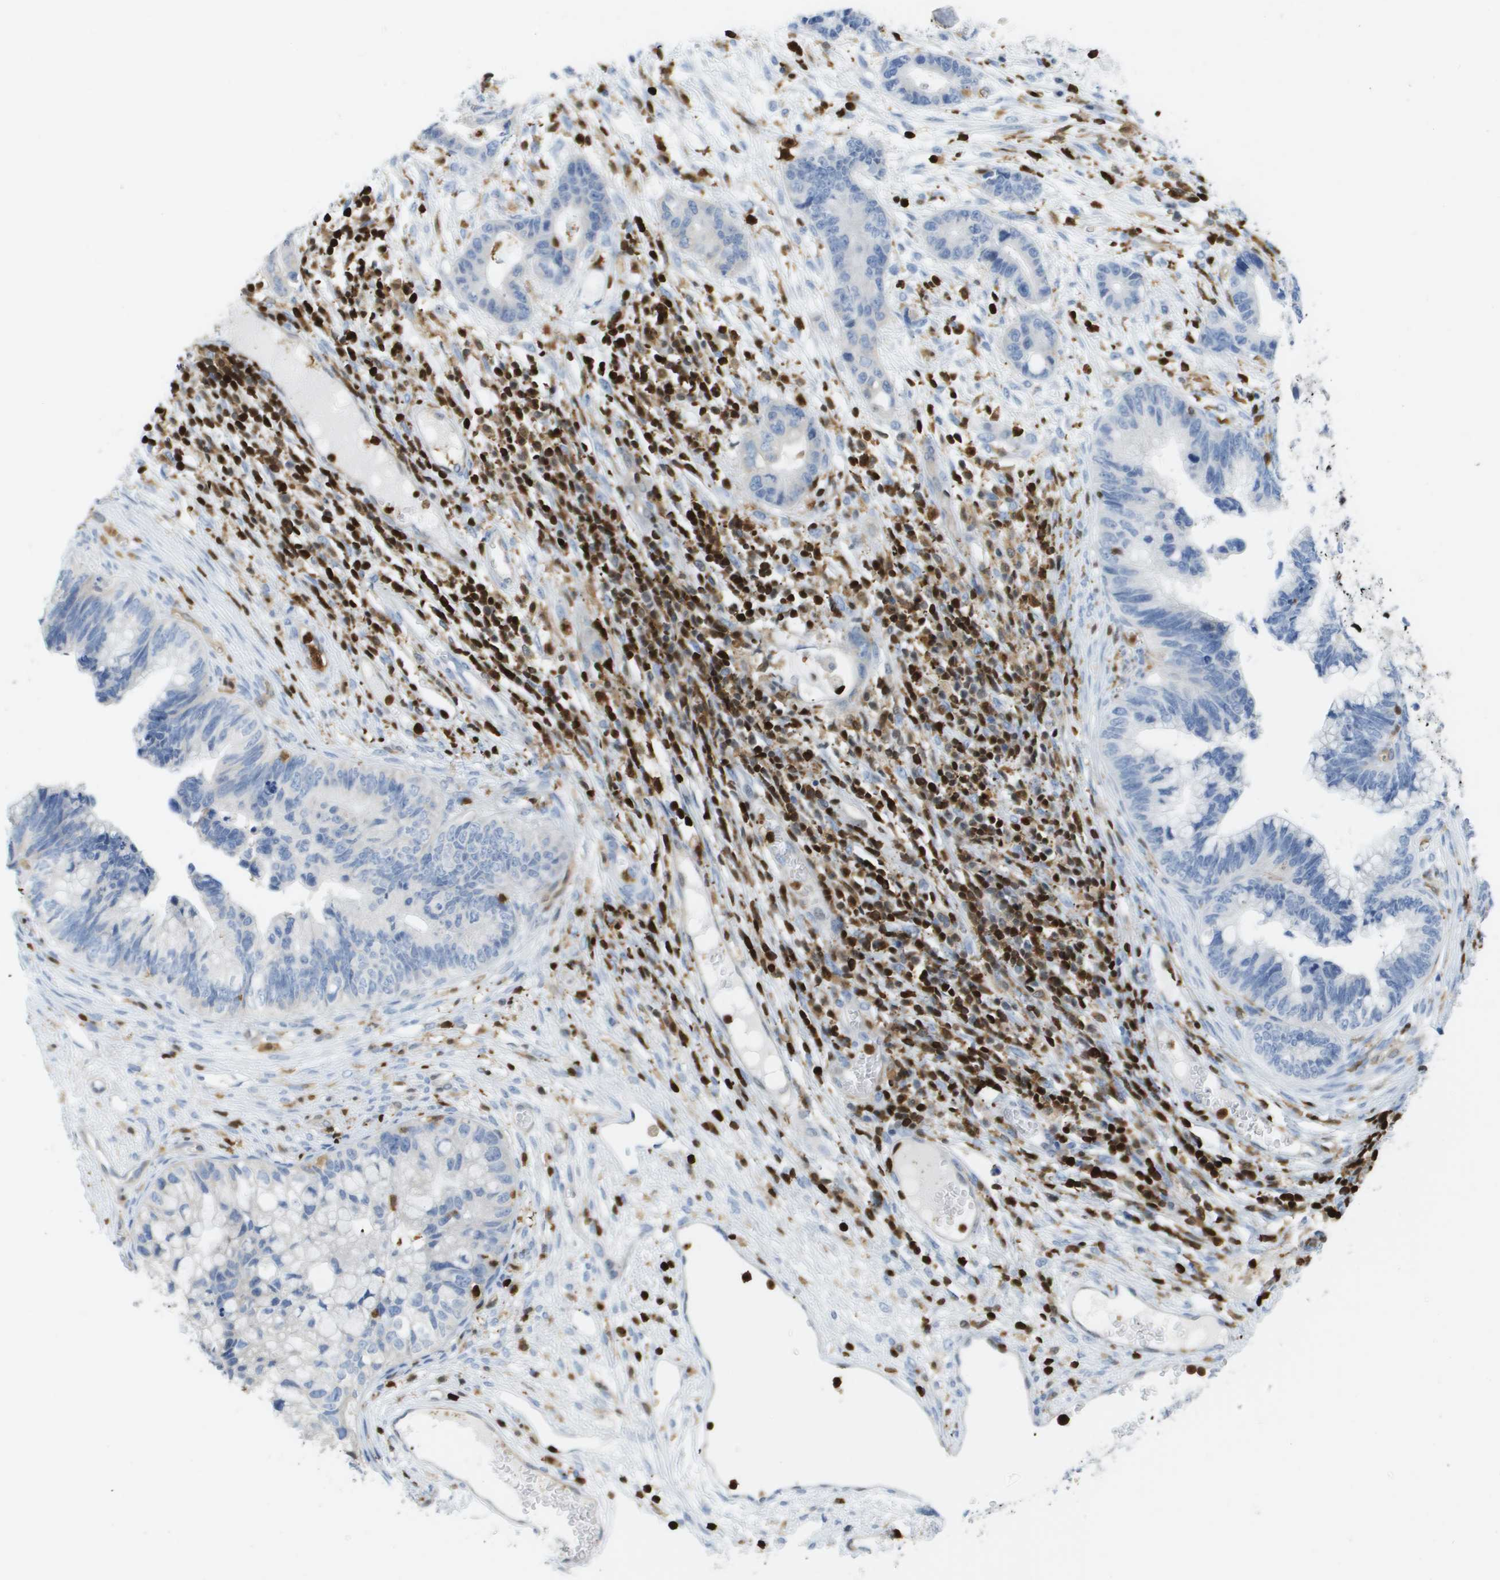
{"staining": {"intensity": "negative", "quantity": "none", "location": "none"}, "tissue": "cervical cancer", "cell_type": "Tumor cells", "image_type": "cancer", "snomed": [{"axis": "morphology", "description": "Adenocarcinoma, NOS"}, {"axis": "topography", "description": "Cervix"}], "caption": "Cervical cancer was stained to show a protein in brown. There is no significant staining in tumor cells.", "gene": "DOCK5", "patient": {"sex": "female", "age": 44}}